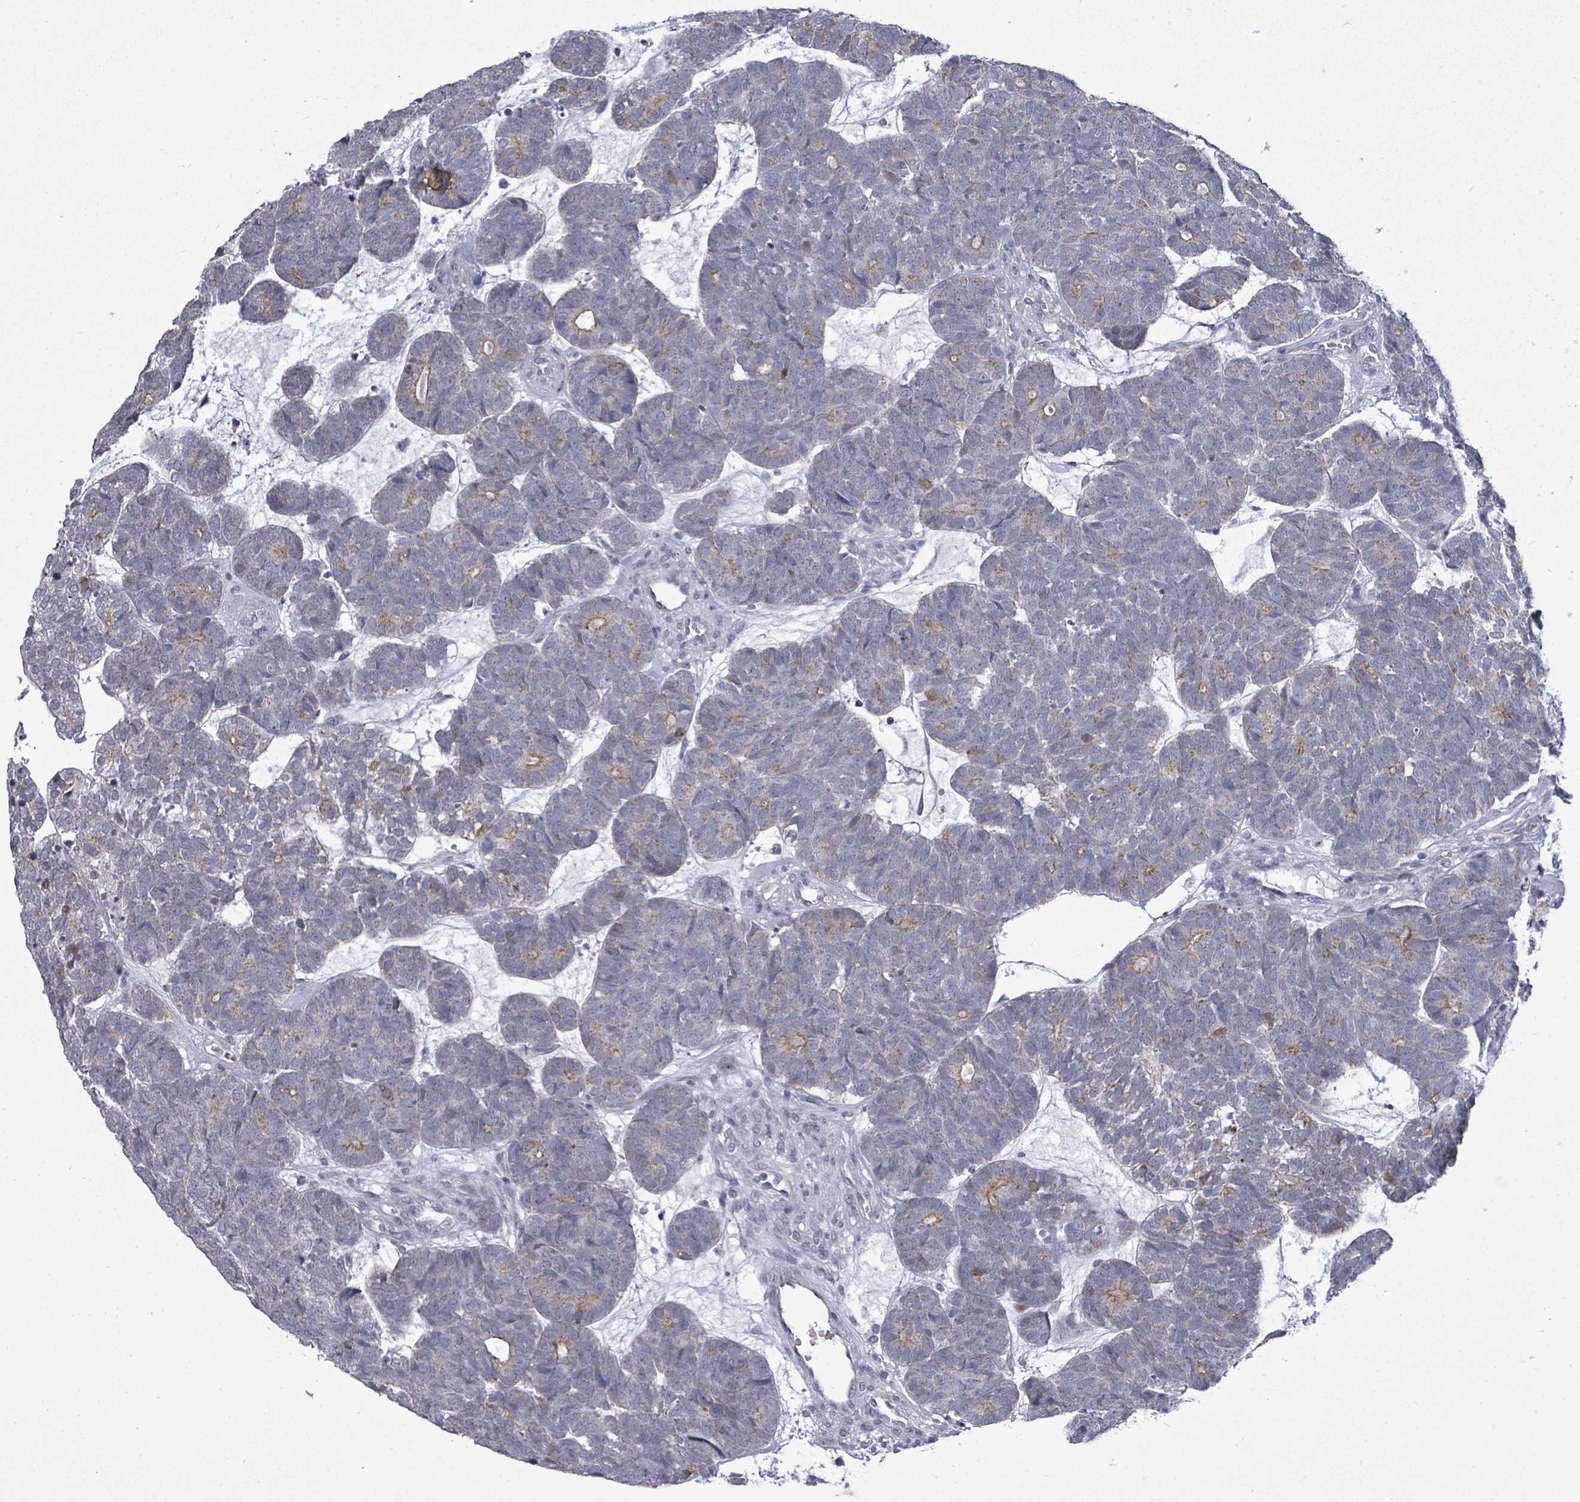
{"staining": {"intensity": "weak", "quantity": "<25%", "location": "cytoplasmic/membranous"}, "tissue": "head and neck cancer", "cell_type": "Tumor cells", "image_type": "cancer", "snomed": [{"axis": "morphology", "description": "Adenocarcinoma, NOS"}, {"axis": "topography", "description": "Head-Neck"}], "caption": "Immunohistochemistry micrograph of neoplastic tissue: head and neck cancer (adenocarcinoma) stained with DAB (3,3'-diaminobenzidine) exhibits no significant protein positivity in tumor cells.", "gene": "PTPN20", "patient": {"sex": "female", "age": 81}}